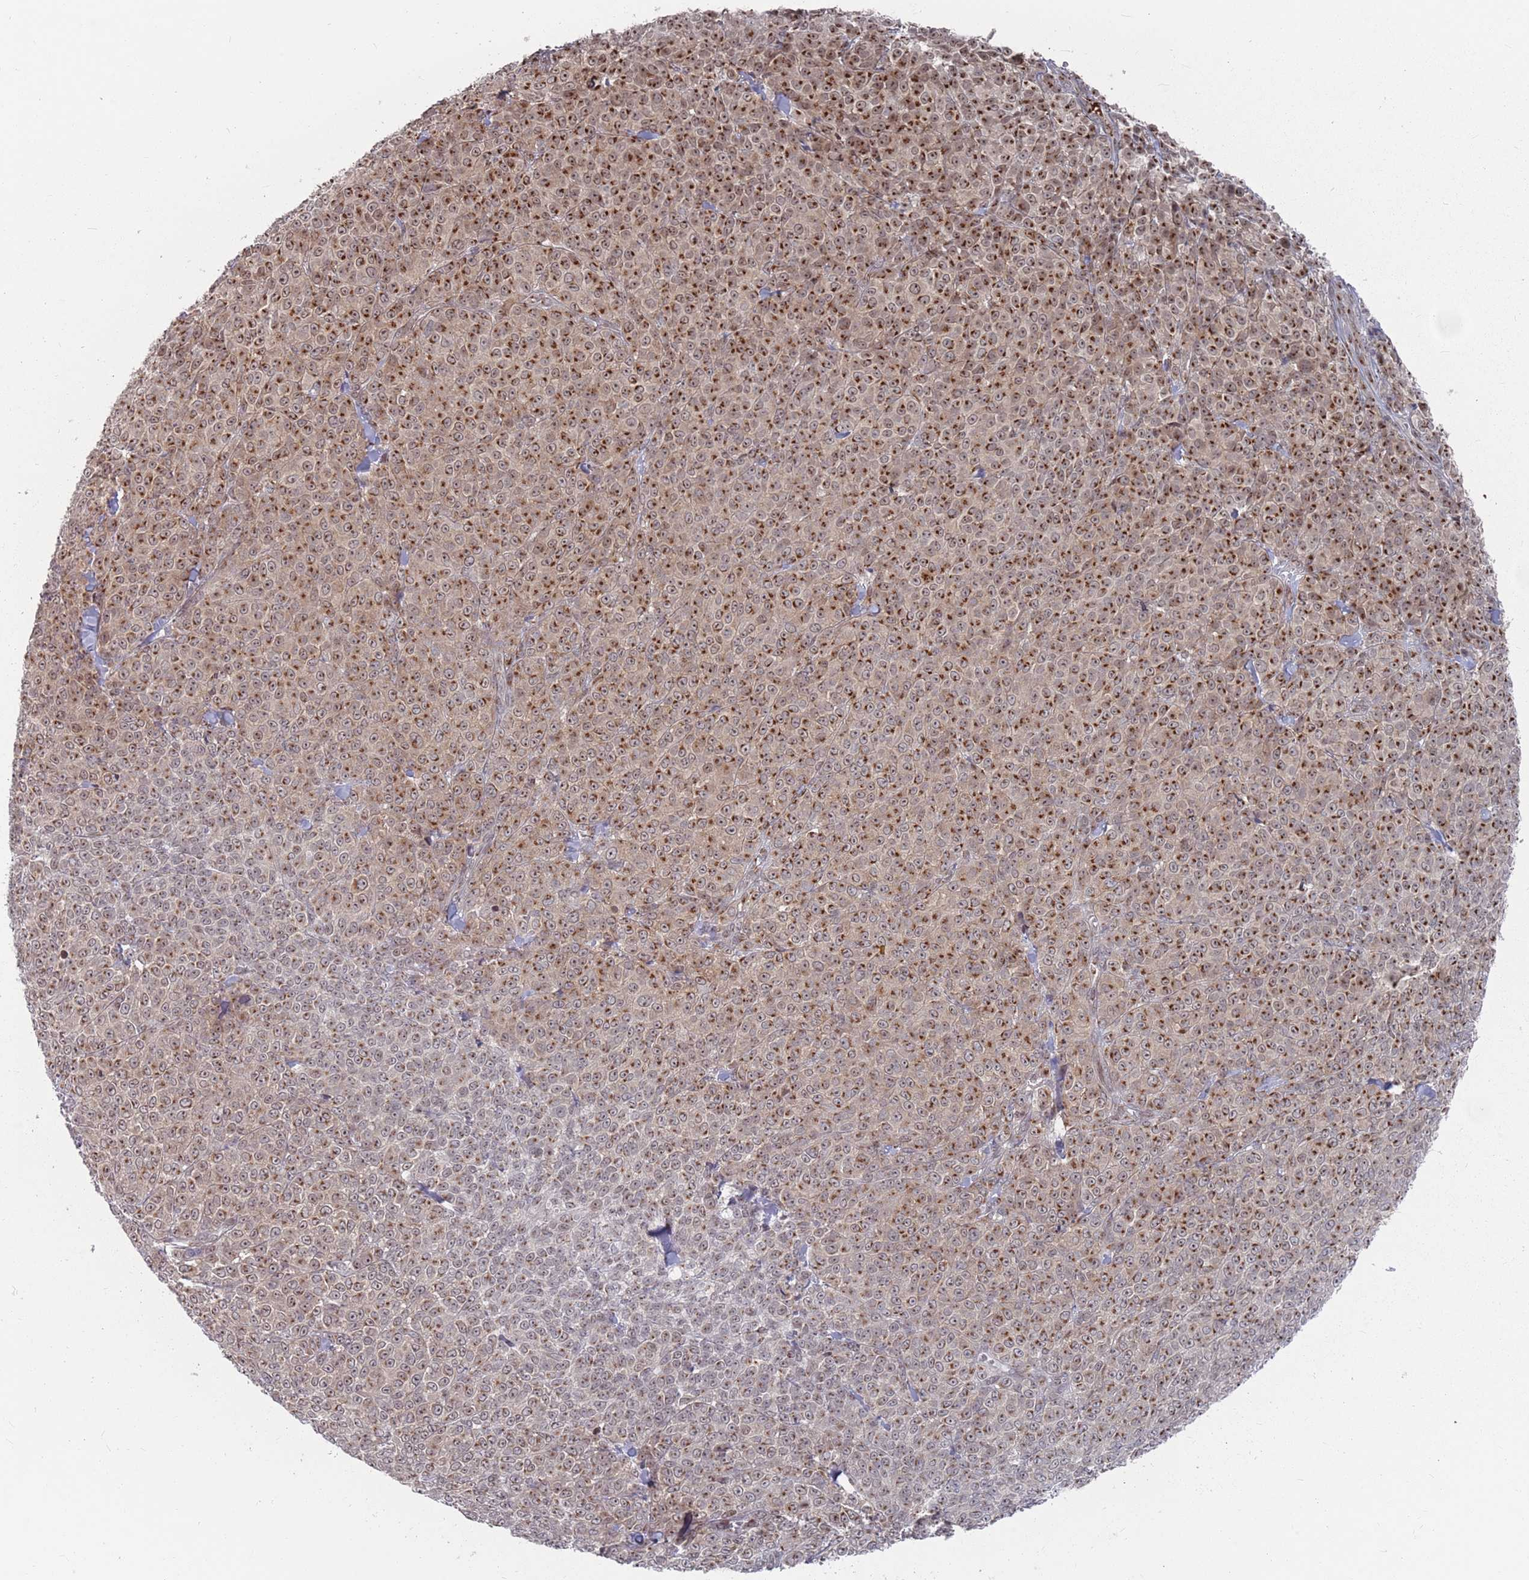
{"staining": {"intensity": "moderate", "quantity": ">75%", "location": "cytoplasmic/membranous"}, "tissue": "melanoma", "cell_type": "Tumor cells", "image_type": "cancer", "snomed": [{"axis": "morphology", "description": "Normal tissue, NOS"}, {"axis": "morphology", "description": "Malignant melanoma, NOS"}, {"axis": "topography", "description": "Skin"}], "caption": "Immunohistochemical staining of malignant melanoma displays medium levels of moderate cytoplasmic/membranous protein positivity in approximately >75% of tumor cells.", "gene": "FMO4", "patient": {"sex": "female", "age": 34}}